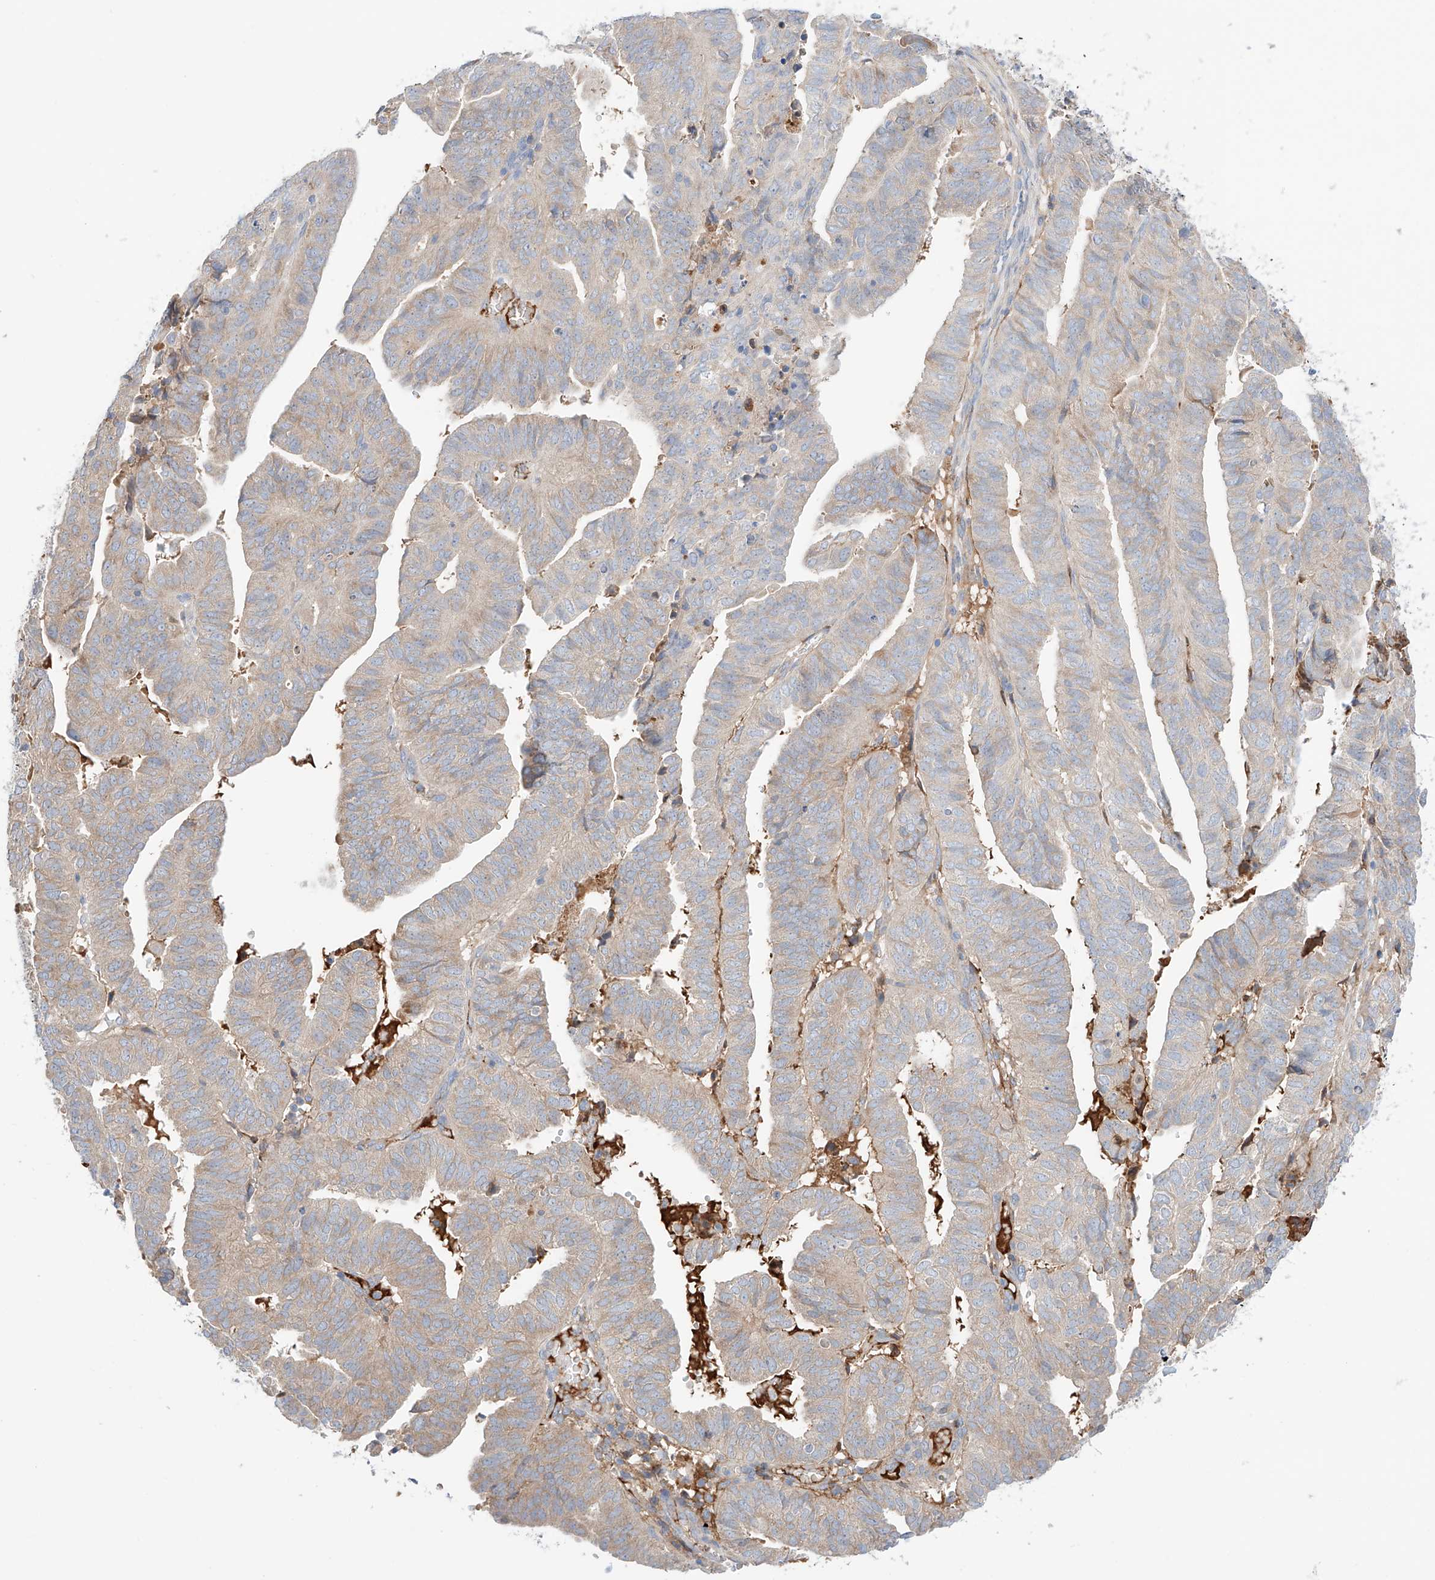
{"staining": {"intensity": "weak", "quantity": "25%-75%", "location": "cytoplasmic/membranous"}, "tissue": "endometrial cancer", "cell_type": "Tumor cells", "image_type": "cancer", "snomed": [{"axis": "morphology", "description": "Adenocarcinoma, NOS"}, {"axis": "topography", "description": "Uterus"}], "caption": "Immunohistochemical staining of human endometrial cancer demonstrates low levels of weak cytoplasmic/membranous positivity in about 25%-75% of tumor cells. (Brightfield microscopy of DAB IHC at high magnification).", "gene": "PGGT1B", "patient": {"sex": "female", "age": 77}}